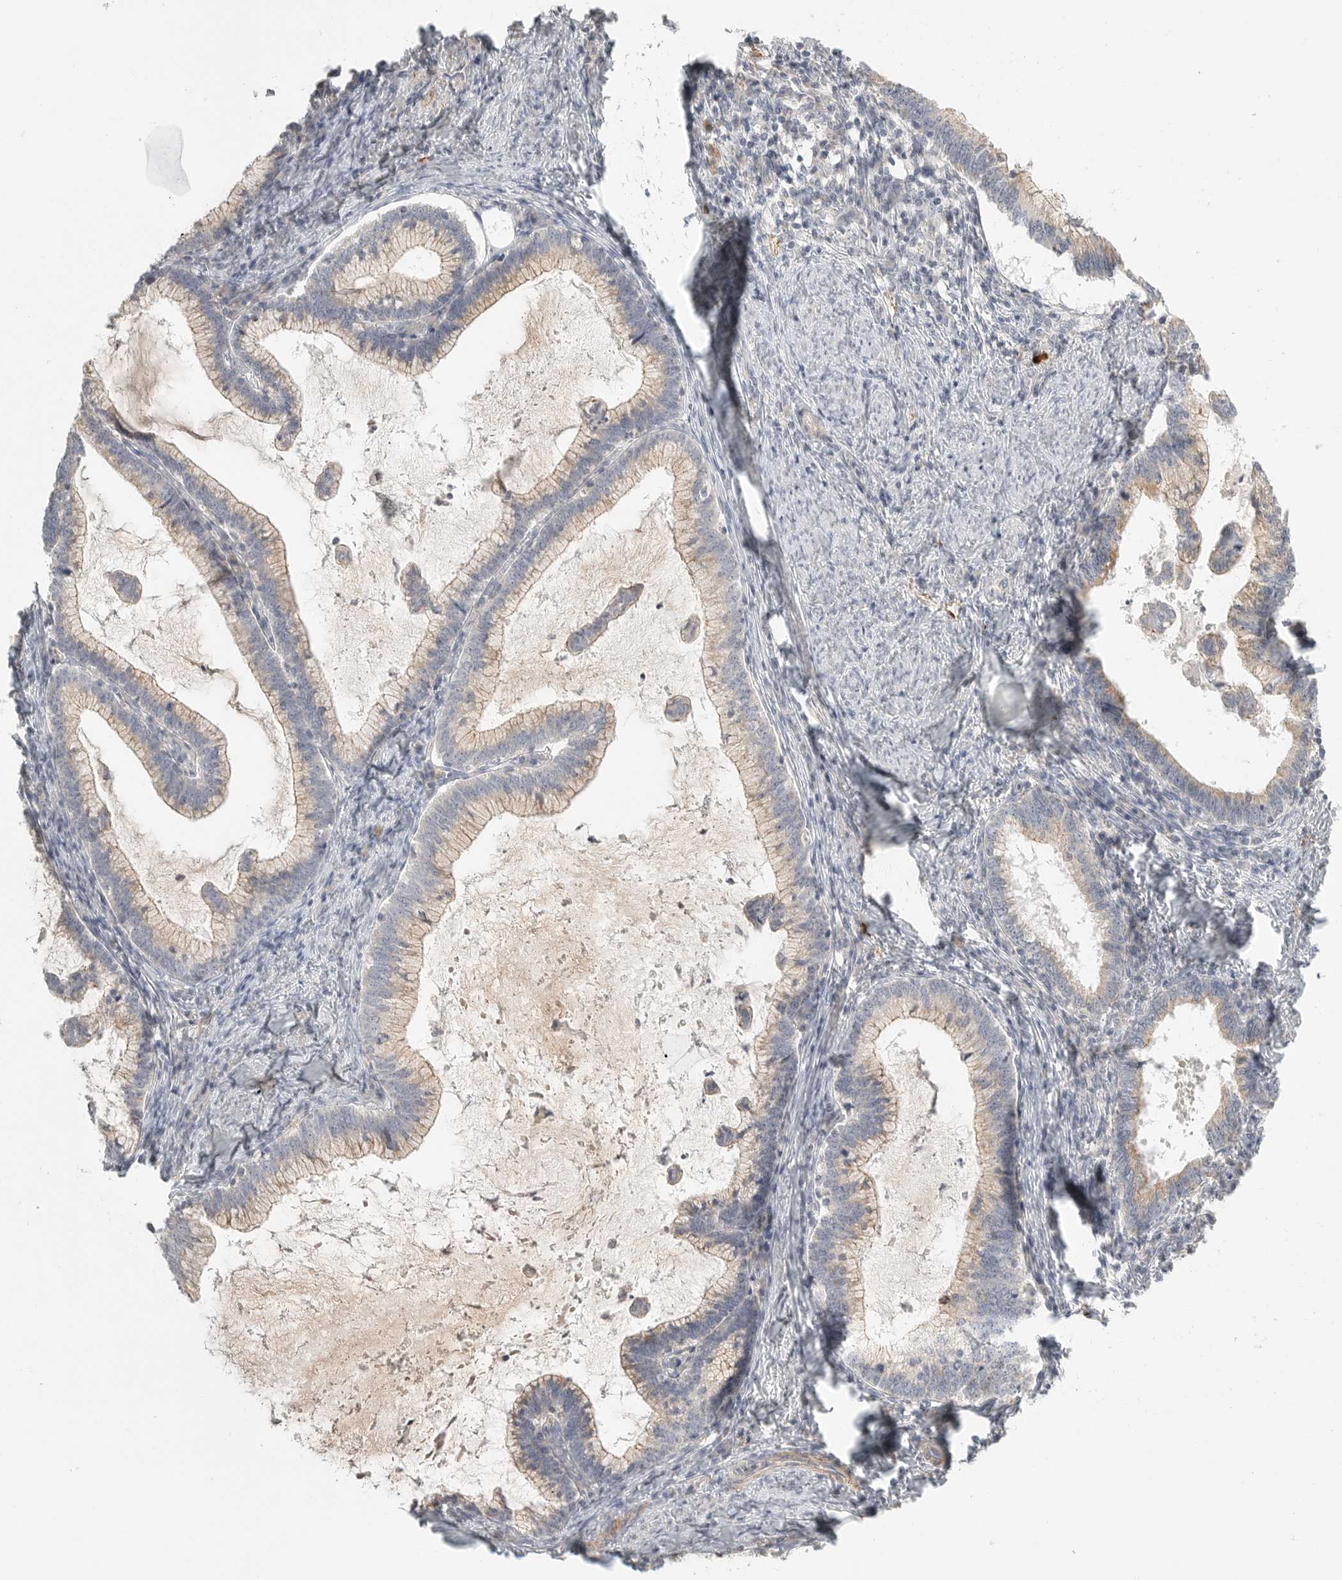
{"staining": {"intensity": "weak", "quantity": "25%-75%", "location": "cytoplasmic/membranous"}, "tissue": "cervical cancer", "cell_type": "Tumor cells", "image_type": "cancer", "snomed": [{"axis": "morphology", "description": "Adenocarcinoma, NOS"}, {"axis": "topography", "description": "Cervix"}], "caption": "Protein positivity by IHC reveals weak cytoplasmic/membranous staining in approximately 25%-75% of tumor cells in cervical cancer.", "gene": "STAB2", "patient": {"sex": "female", "age": 36}}